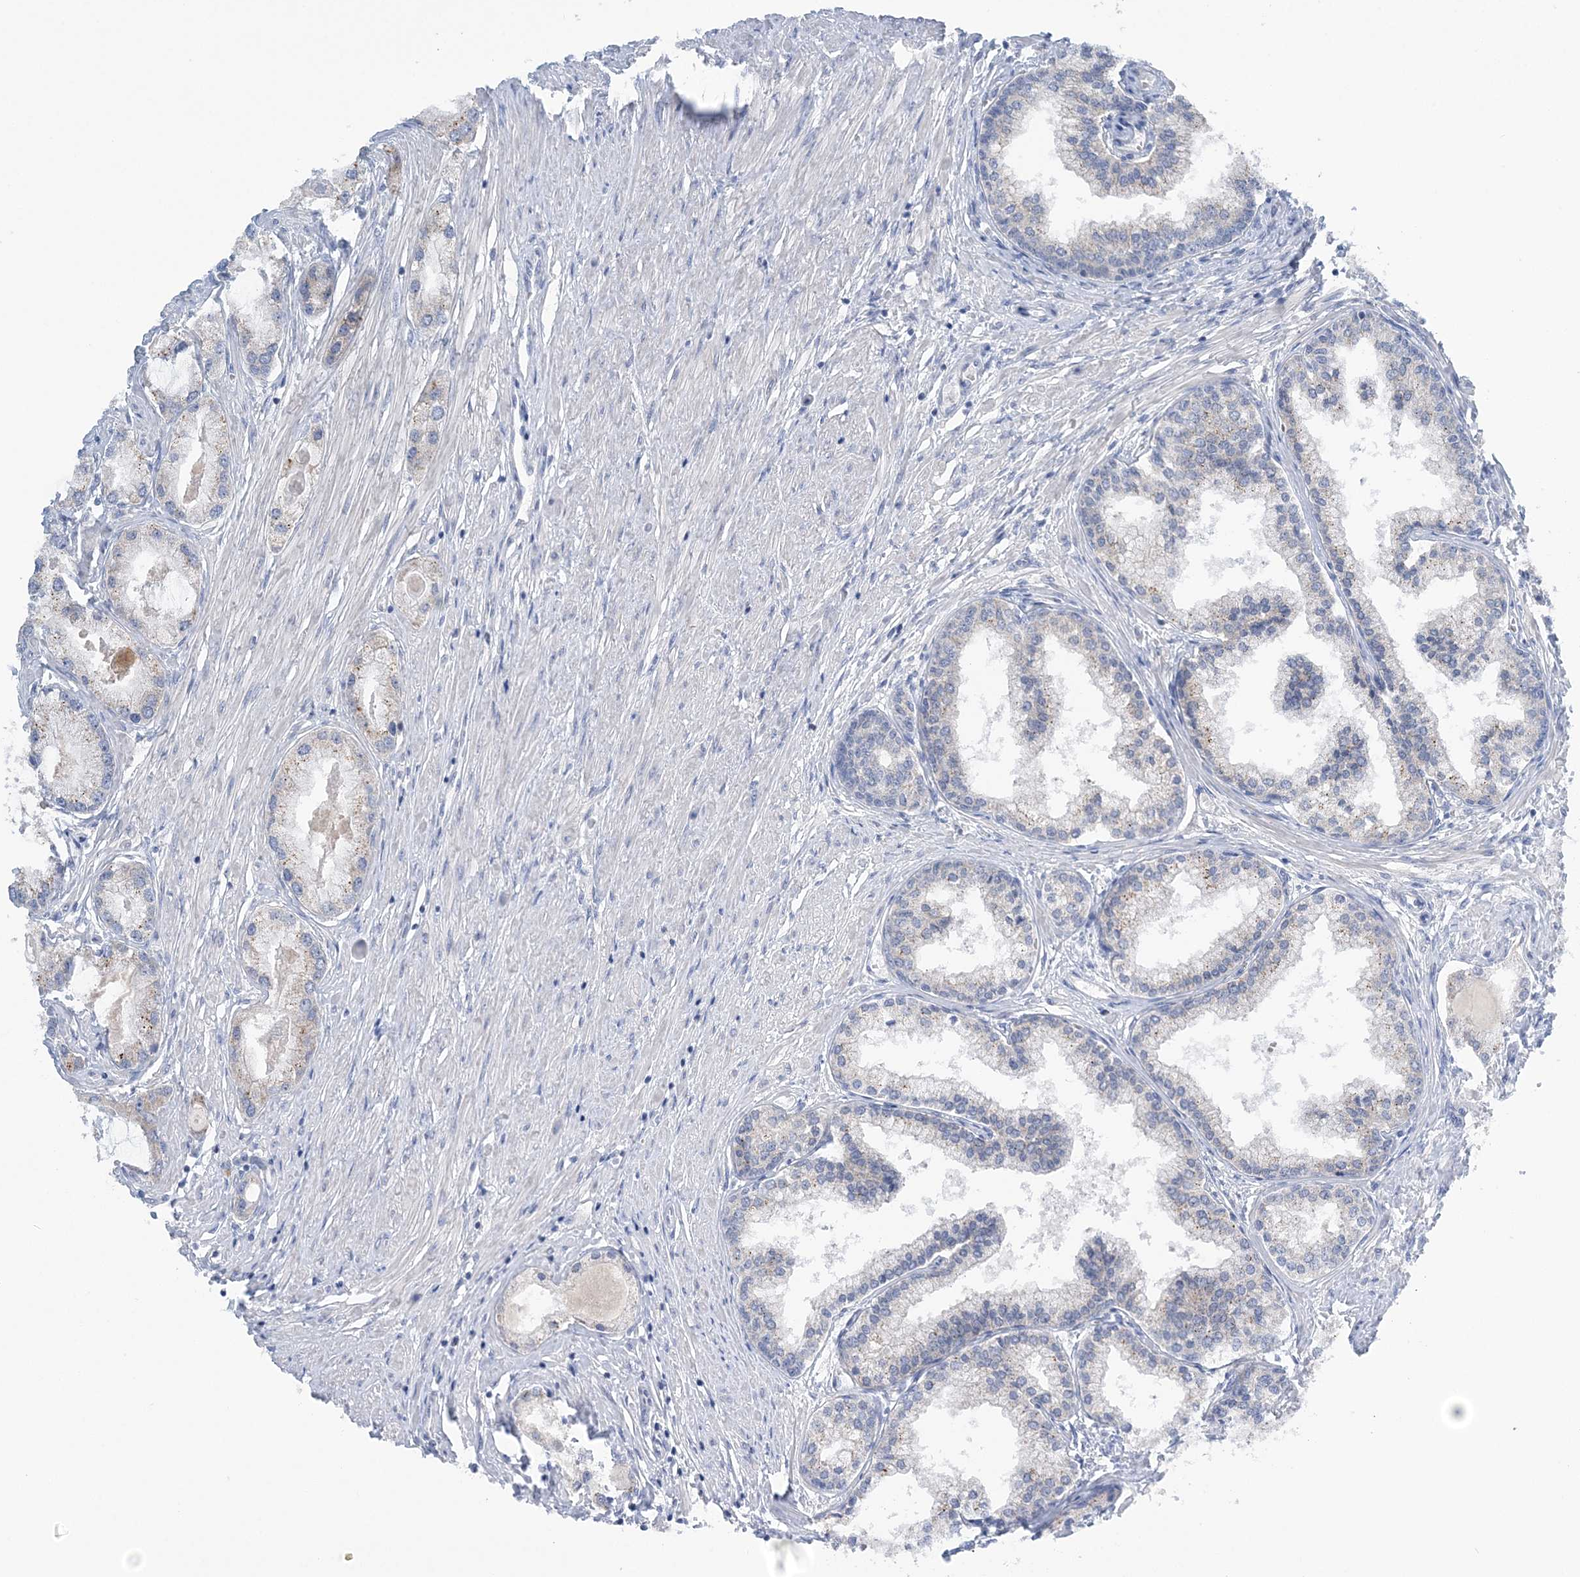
{"staining": {"intensity": "weak", "quantity": "<25%", "location": "cytoplasmic/membranous"}, "tissue": "prostate cancer", "cell_type": "Tumor cells", "image_type": "cancer", "snomed": [{"axis": "morphology", "description": "Adenocarcinoma, Low grade"}, {"axis": "topography", "description": "Prostate"}], "caption": "An IHC histopathology image of prostate adenocarcinoma (low-grade) is shown. There is no staining in tumor cells of prostate adenocarcinoma (low-grade).", "gene": "COPE", "patient": {"sex": "male", "age": 62}}